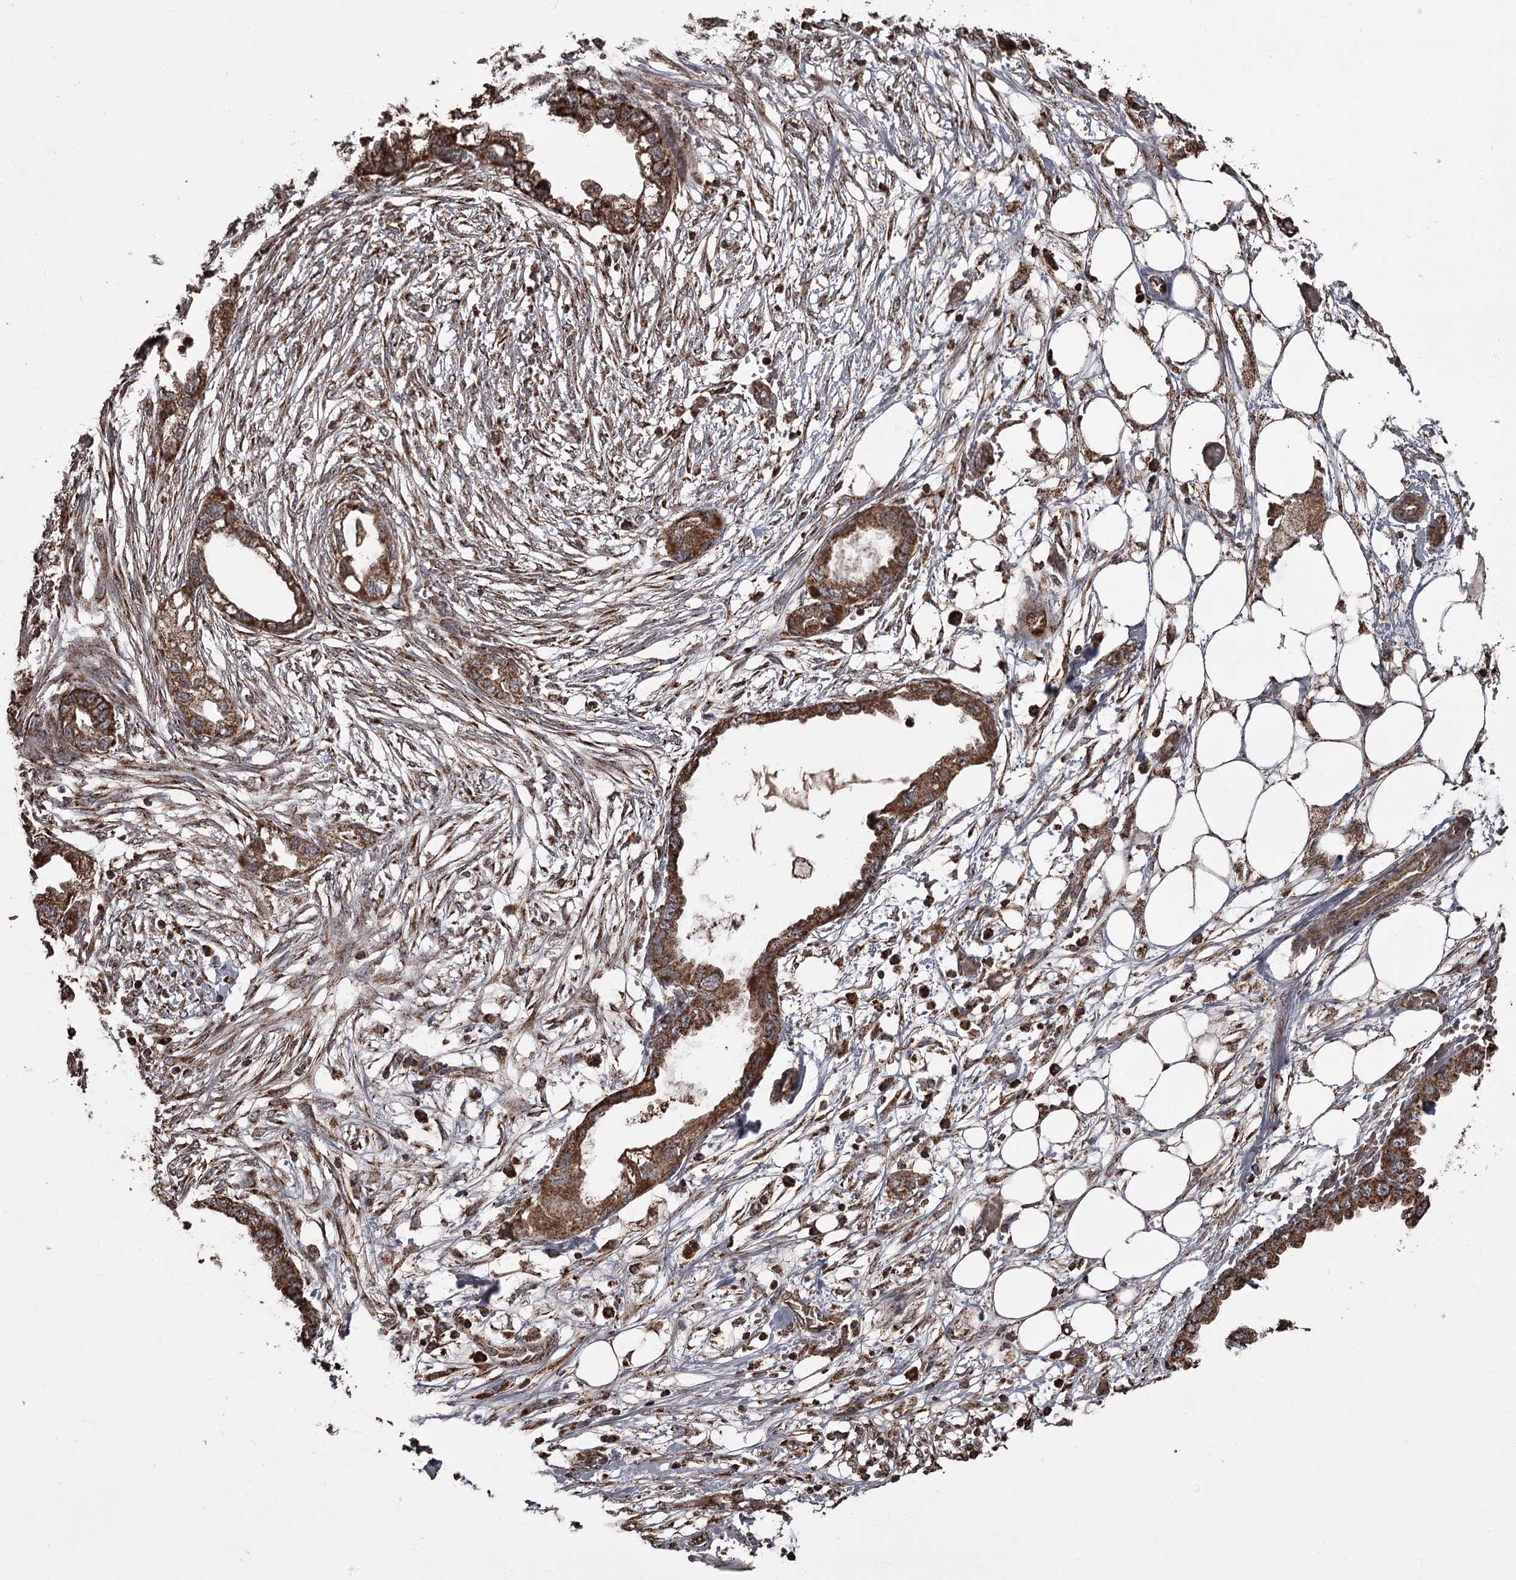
{"staining": {"intensity": "strong", "quantity": ">75%", "location": "cytoplasmic/membranous"}, "tissue": "endometrial cancer", "cell_type": "Tumor cells", "image_type": "cancer", "snomed": [{"axis": "morphology", "description": "Adenocarcinoma, NOS"}, {"axis": "morphology", "description": "Adenocarcinoma, metastatic, NOS"}, {"axis": "topography", "description": "Adipose tissue"}, {"axis": "topography", "description": "Endometrium"}], "caption": "Immunohistochemical staining of human endometrial adenocarcinoma demonstrates strong cytoplasmic/membranous protein positivity in about >75% of tumor cells. The protein of interest is stained brown, and the nuclei are stained in blue (DAB (3,3'-diaminobenzidine) IHC with brightfield microscopy, high magnification).", "gene": "THAP9", "patient": {"sex": "female", "age": 67}}